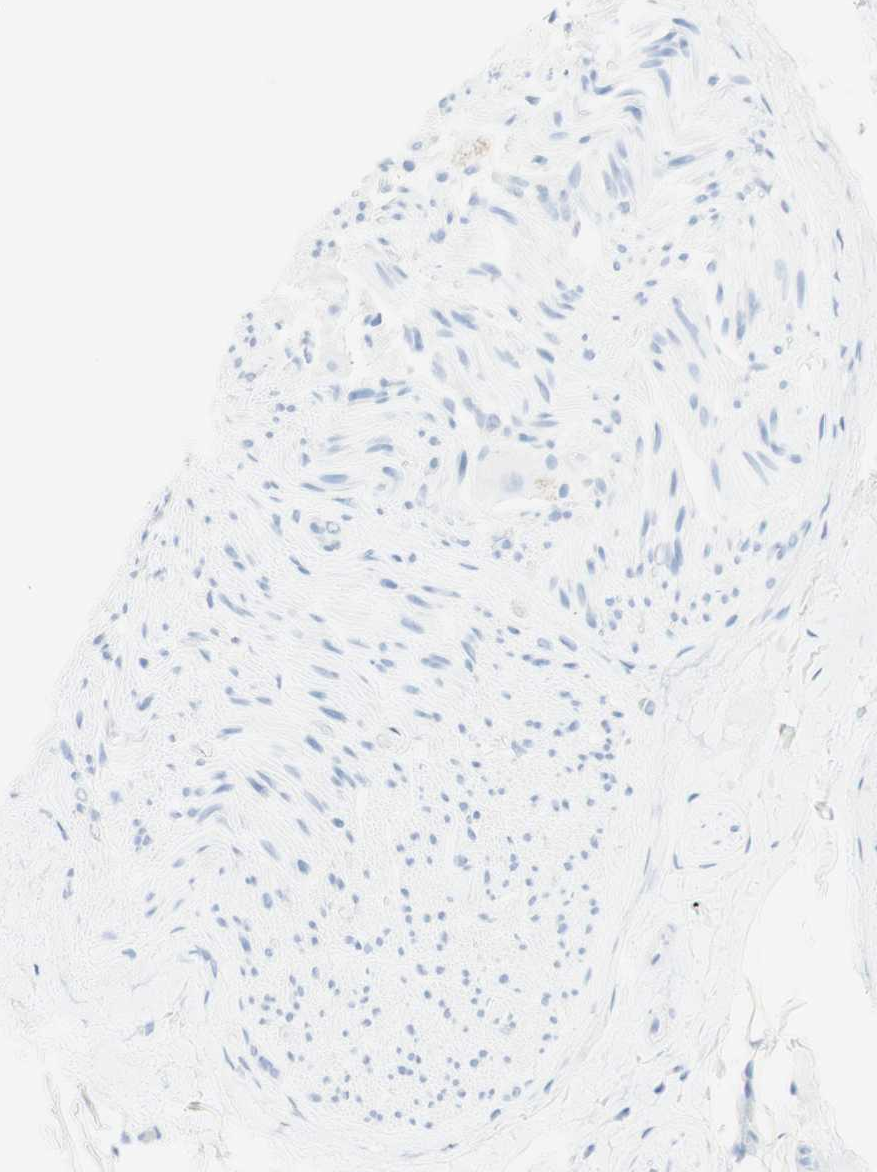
{"staining": {"intensity": "negative", "quantity": "none", "location": "none"}, "tissue": "adipose tissue", "cell_type": "Adipocytes", "image_type": "normal", "snomed": [{"axis": "morphology", "description": "Normal tissue, NOS"}, {"axis": "topography", "description": "Peripheral nerve tissue"}], "caption": "Image shows no significant protein staining in adipocytes of normal adipose tissue.", "gene": "TPO", "patient": {"sex": "male", "age": 70}}